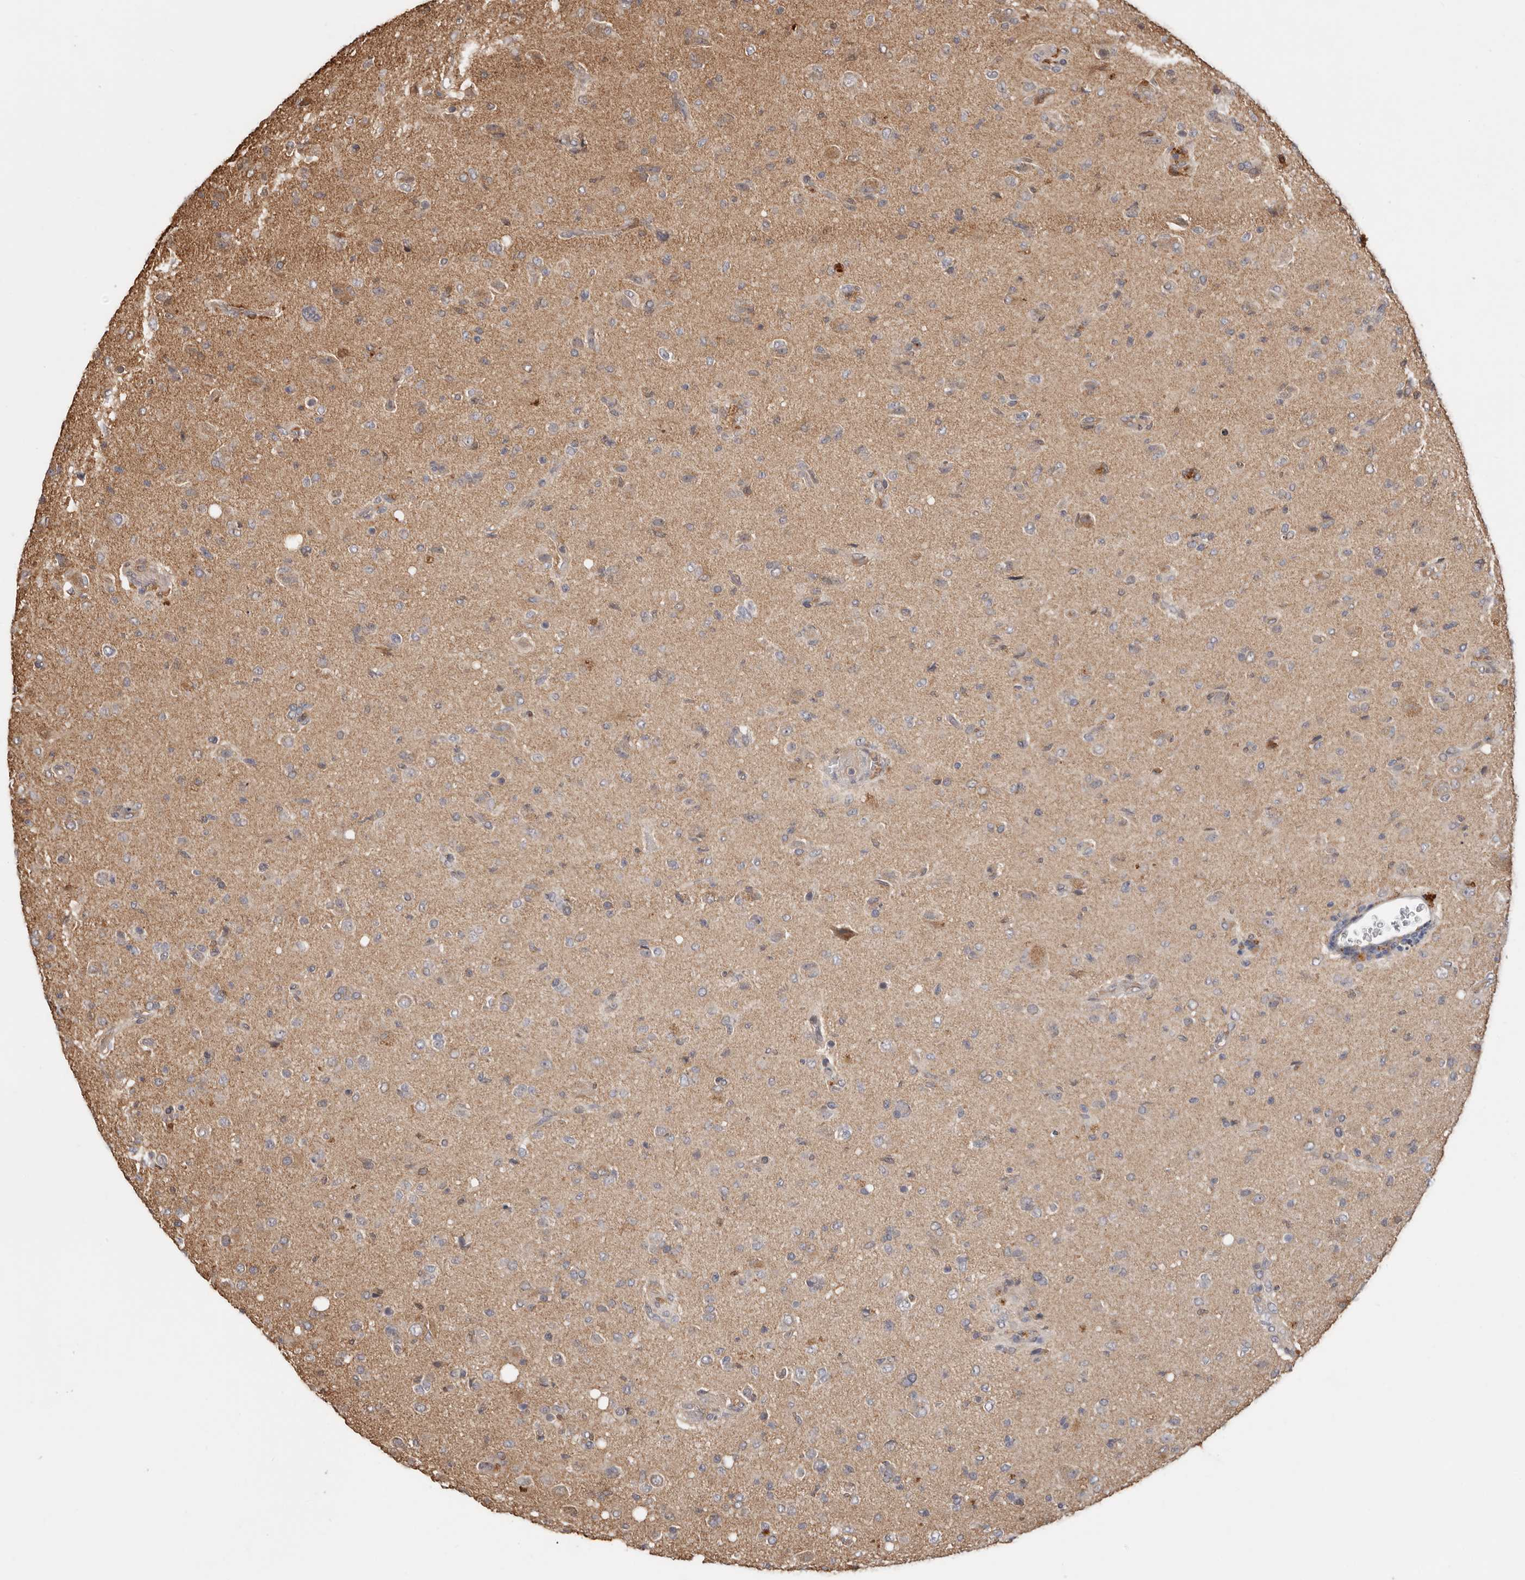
{"staining": {"intensity": "weak", "quantity": "<25%", "location": "cytoplasmic/membranous"}, "tissue": "glioma", "cell_type": "Tumor cells", "image_type": "cancer", "snomed": [{"axis": "morphology", "description": "Glioma, malignant, High grade"}, {"axis": "topography", "description": "Brain"}], "caption": "Histopathology image shows no significant protein staining in tumor cells of malignant glioma (high-grade).", "gene": "RSPO2", "patient": {"sex": "female", "age": 57}}